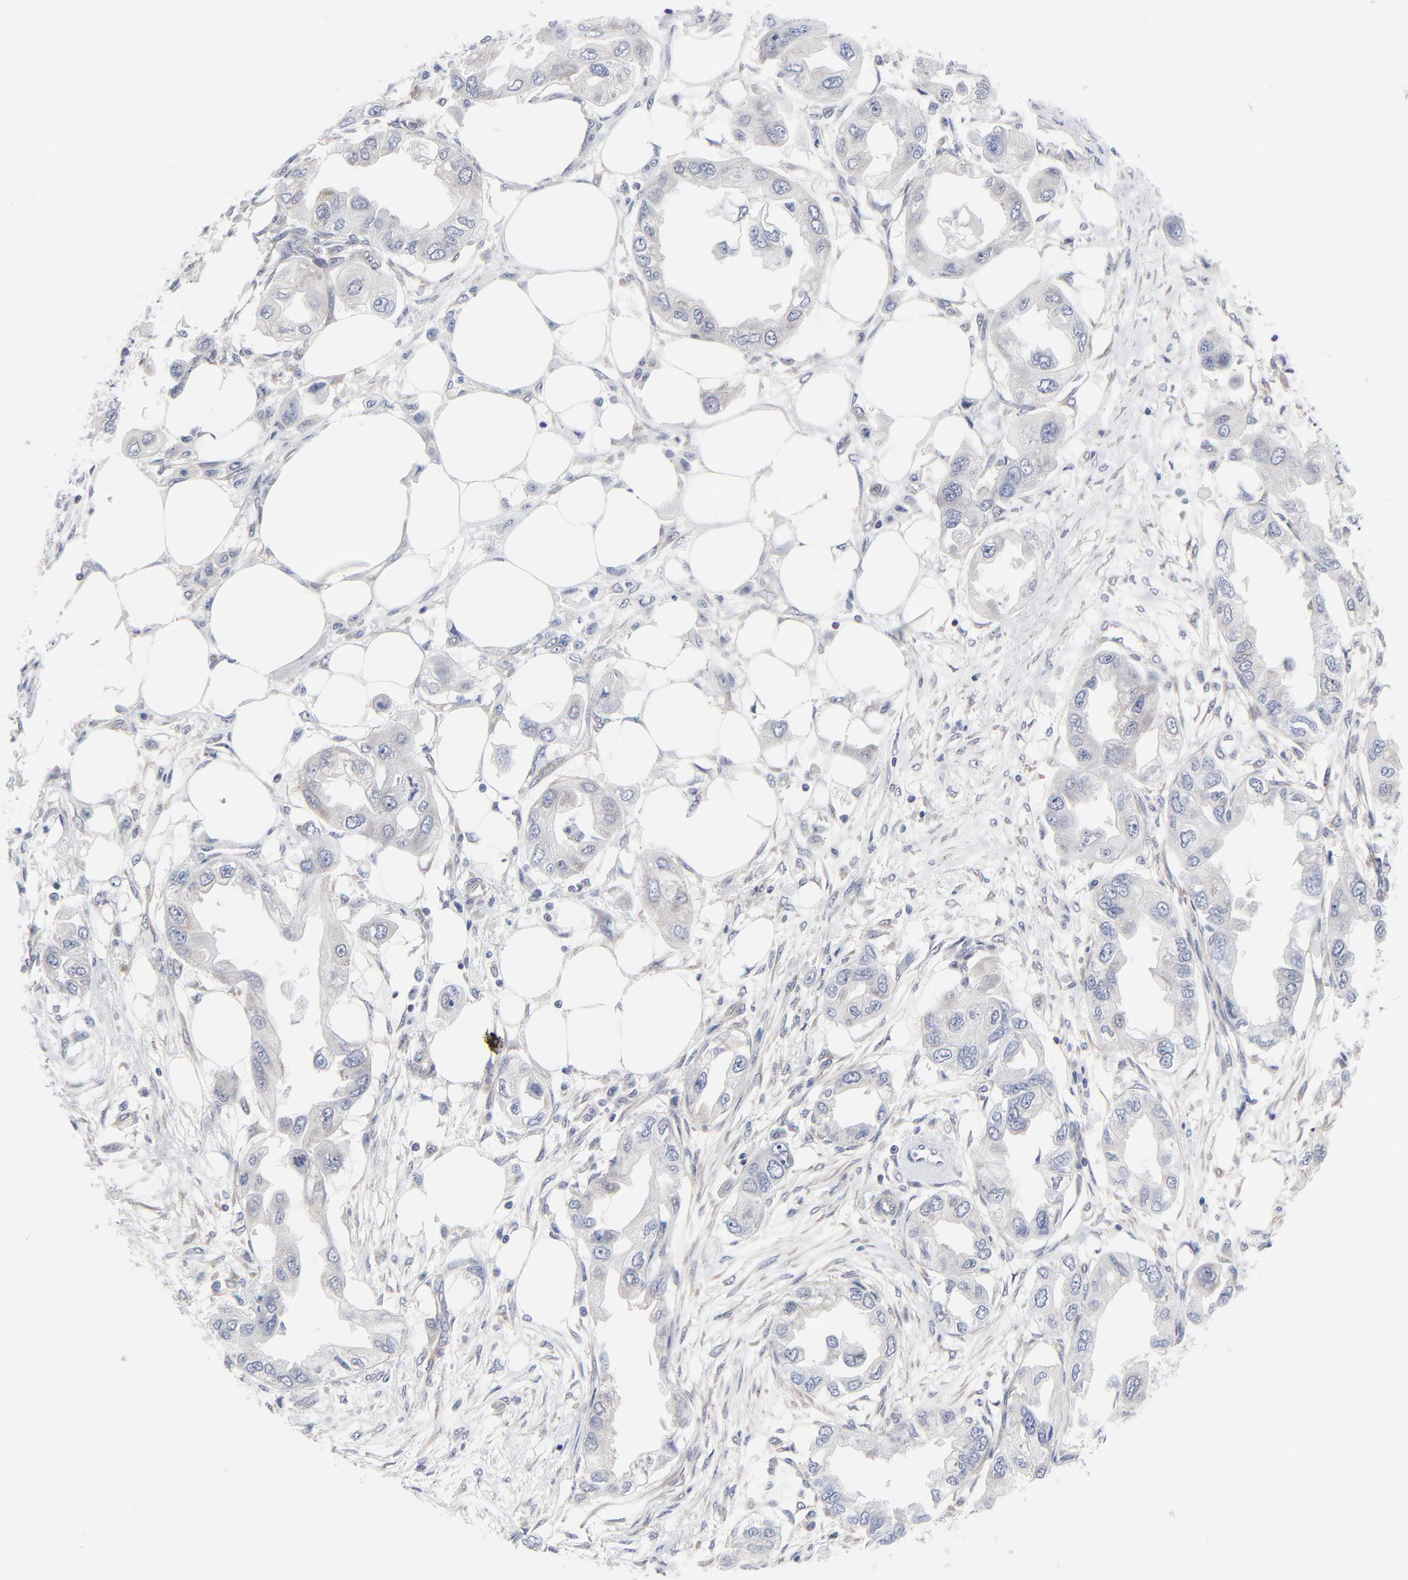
{"staining": {"intensity": "negative", "quantity": "none", "location": "none"}, "tissue": "endometrial cancer", "cell_type": "Tumor cells", "image_type": "cancer", "snomed": [{"axis": "morphology", "description": "Adenocarcinoma, NOS"}, {"axis": "topography", "description": "Endometrium"}], "caption": "This is a histopathology image of IHC staining of endometrial cancer (adenocarcinoma), which shows no staining in tumor cells.", "gene": "RPS6KB1", "patient": {"sex": "female", "age": 67}}